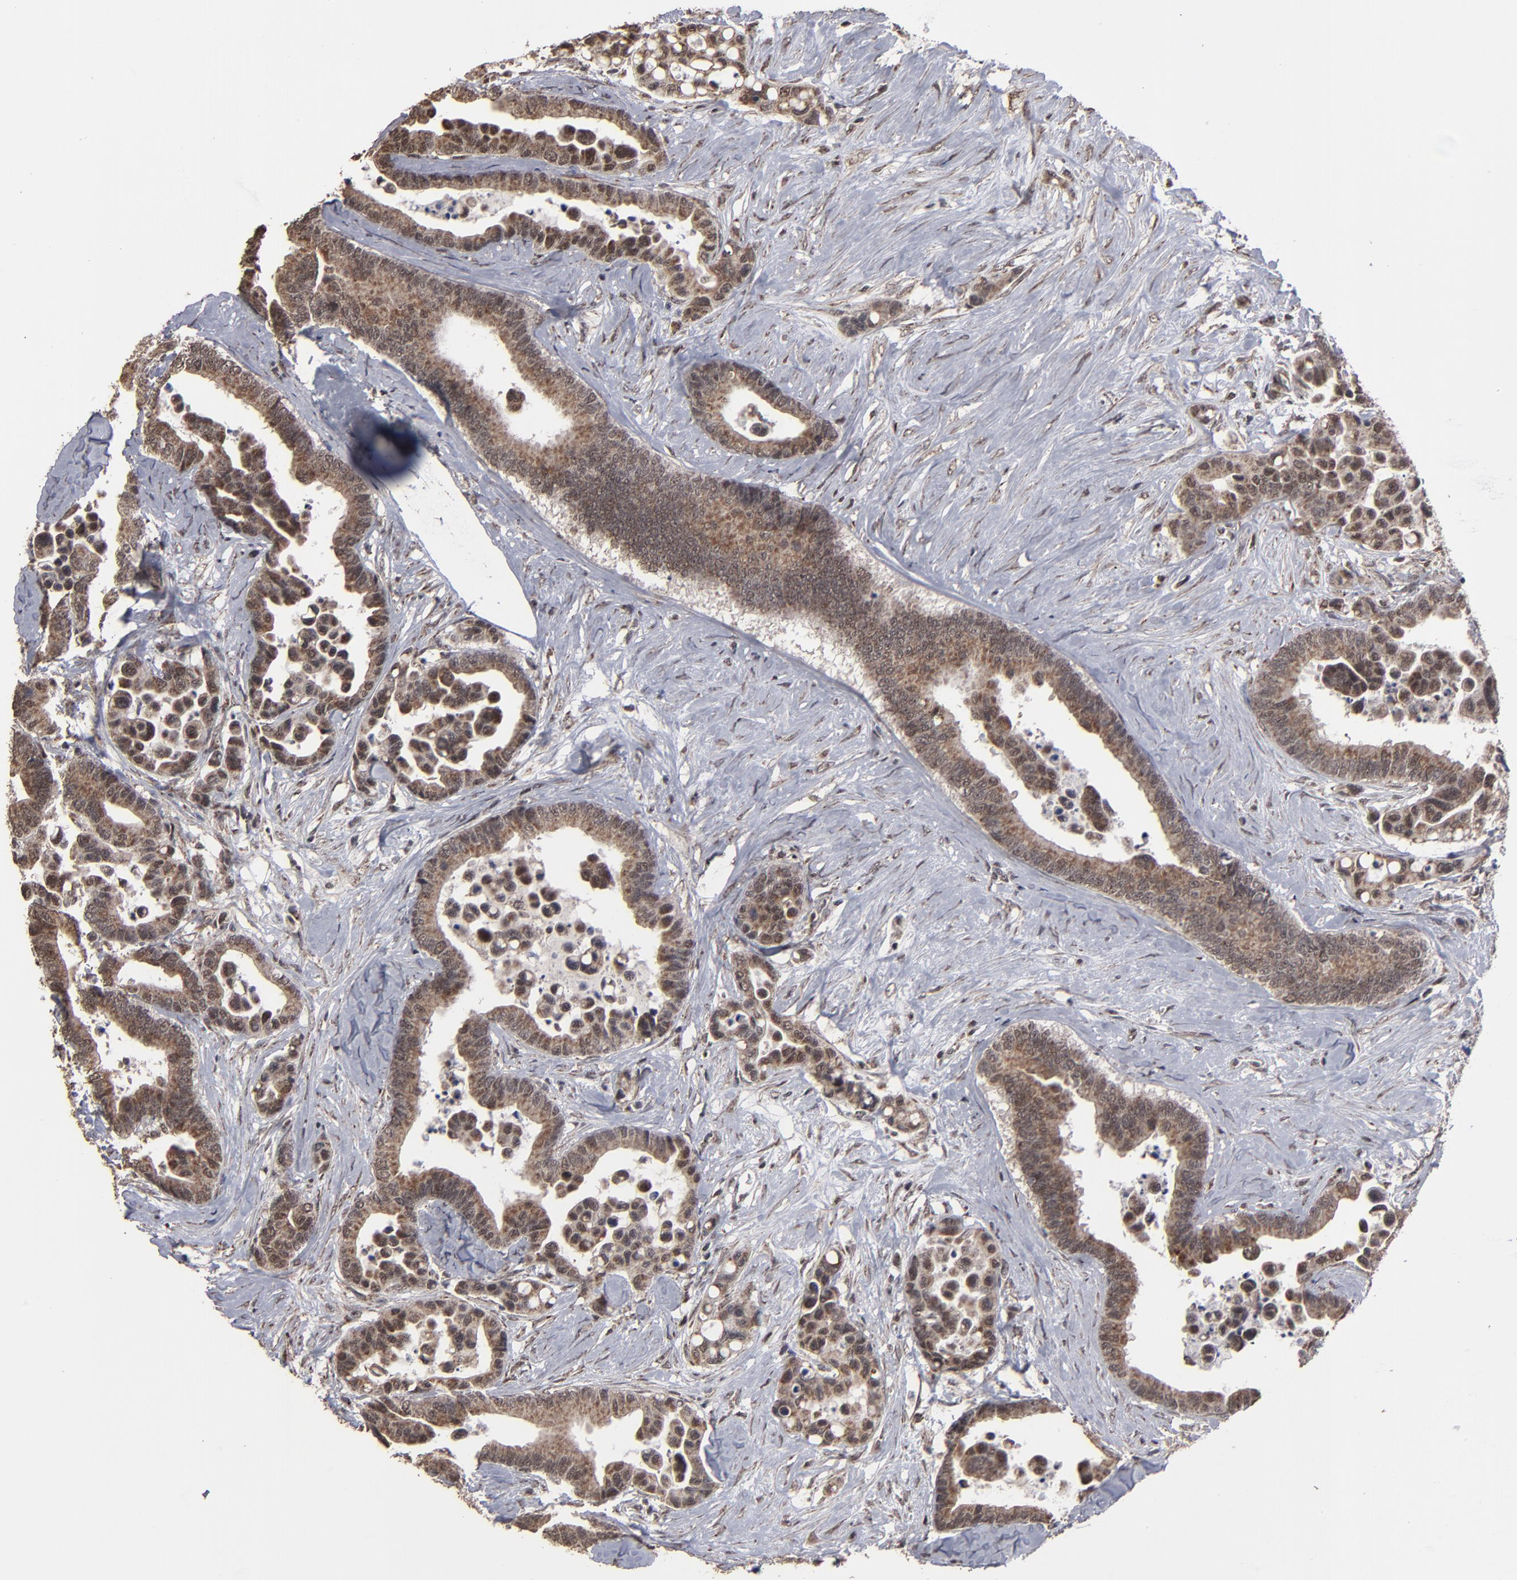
{"staining": {"intensity": "moderate", "quantity": ">75%", "location": "cytoplasmic/membranous"}, "tissue": "colorectal cancer", "cell_type": "Tumor cells", "image_type": "cancer", "snomed": [{"axis": "morphology", "description": "Adenocarcinoma, NOS"}, {"axis": "topography", "description": "Colon"}], "caption": "Colorectal cancer (adenocarcinoma) tissue shows moderate cytoplasmic/membranous staining in approximately >75% of tumor cells", "gene": "BNIP3", "patient": {"sex": "male", "age": 82}}